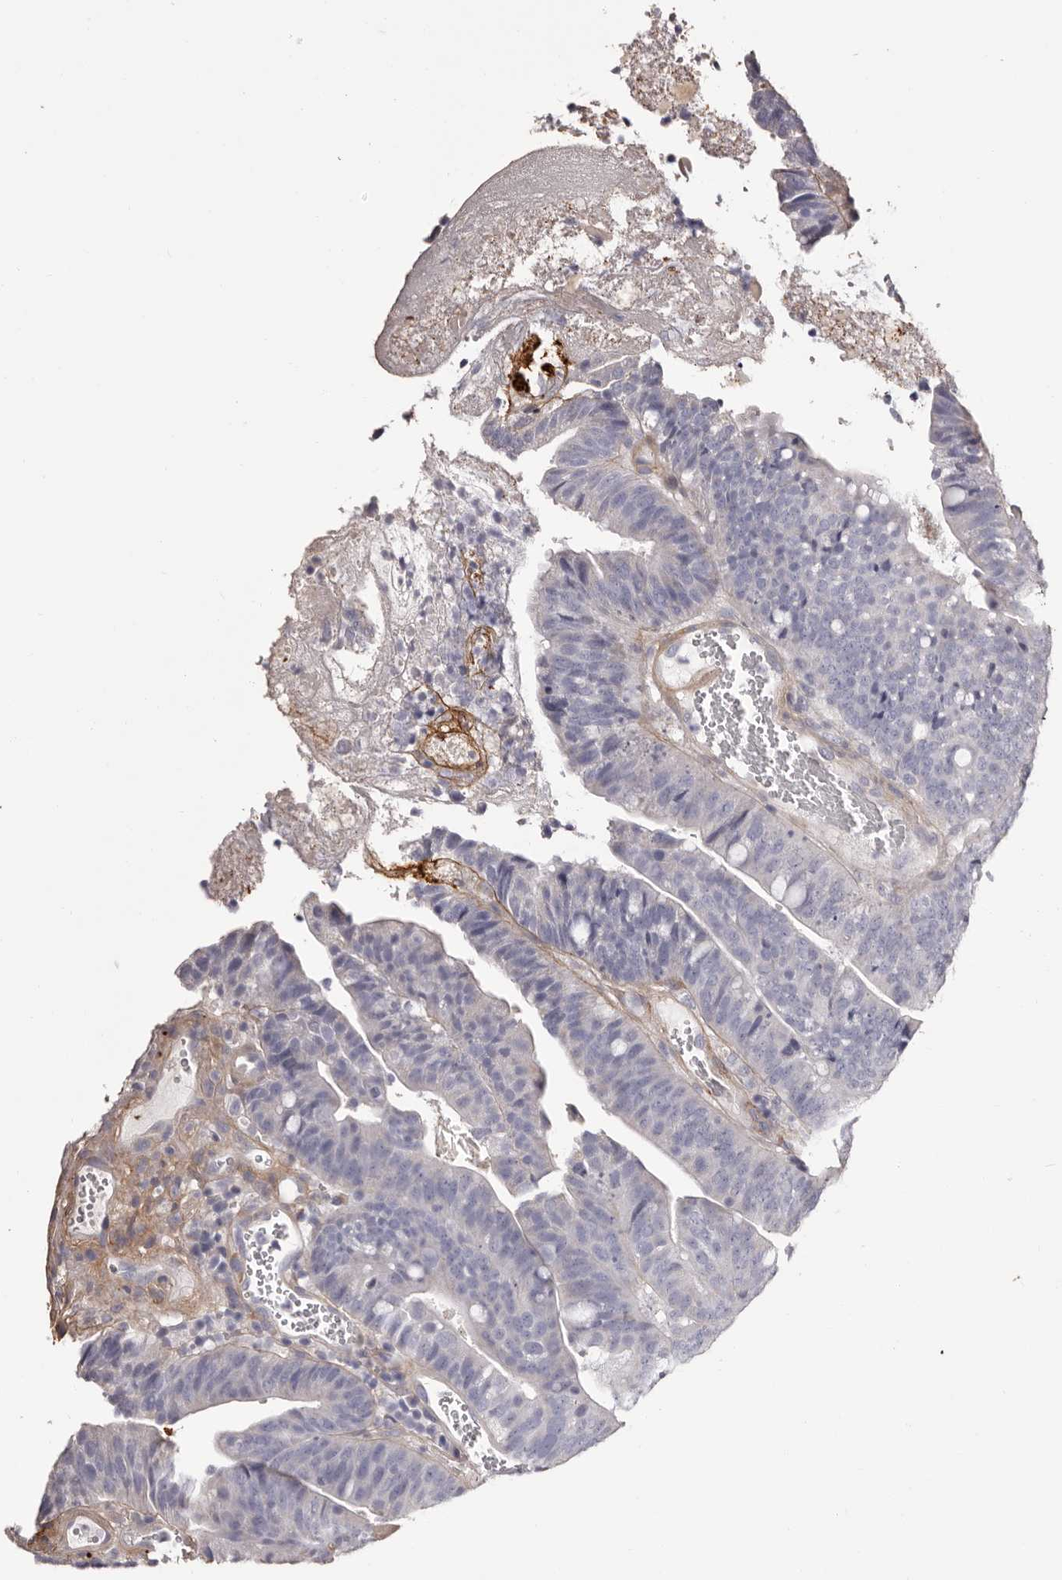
{"staining": {"intensity": "negative", "quantity": "none", "location": "none"}, "tissue": "colorectal cancer", "cell_type": "Tumor cells", "image_type": "cancer", "snomed": [{"axis": "morphology", "description": "Adenocarcinoma, NOS"}, {"axis": "topography", "description": "Colon"}], "caption": "Protein analysis of colorectal adenocarcinoma reveals no significant expression in tumor cells.", "gene": "COL6A1", "patient": {"sex": "female", "age": 66}}